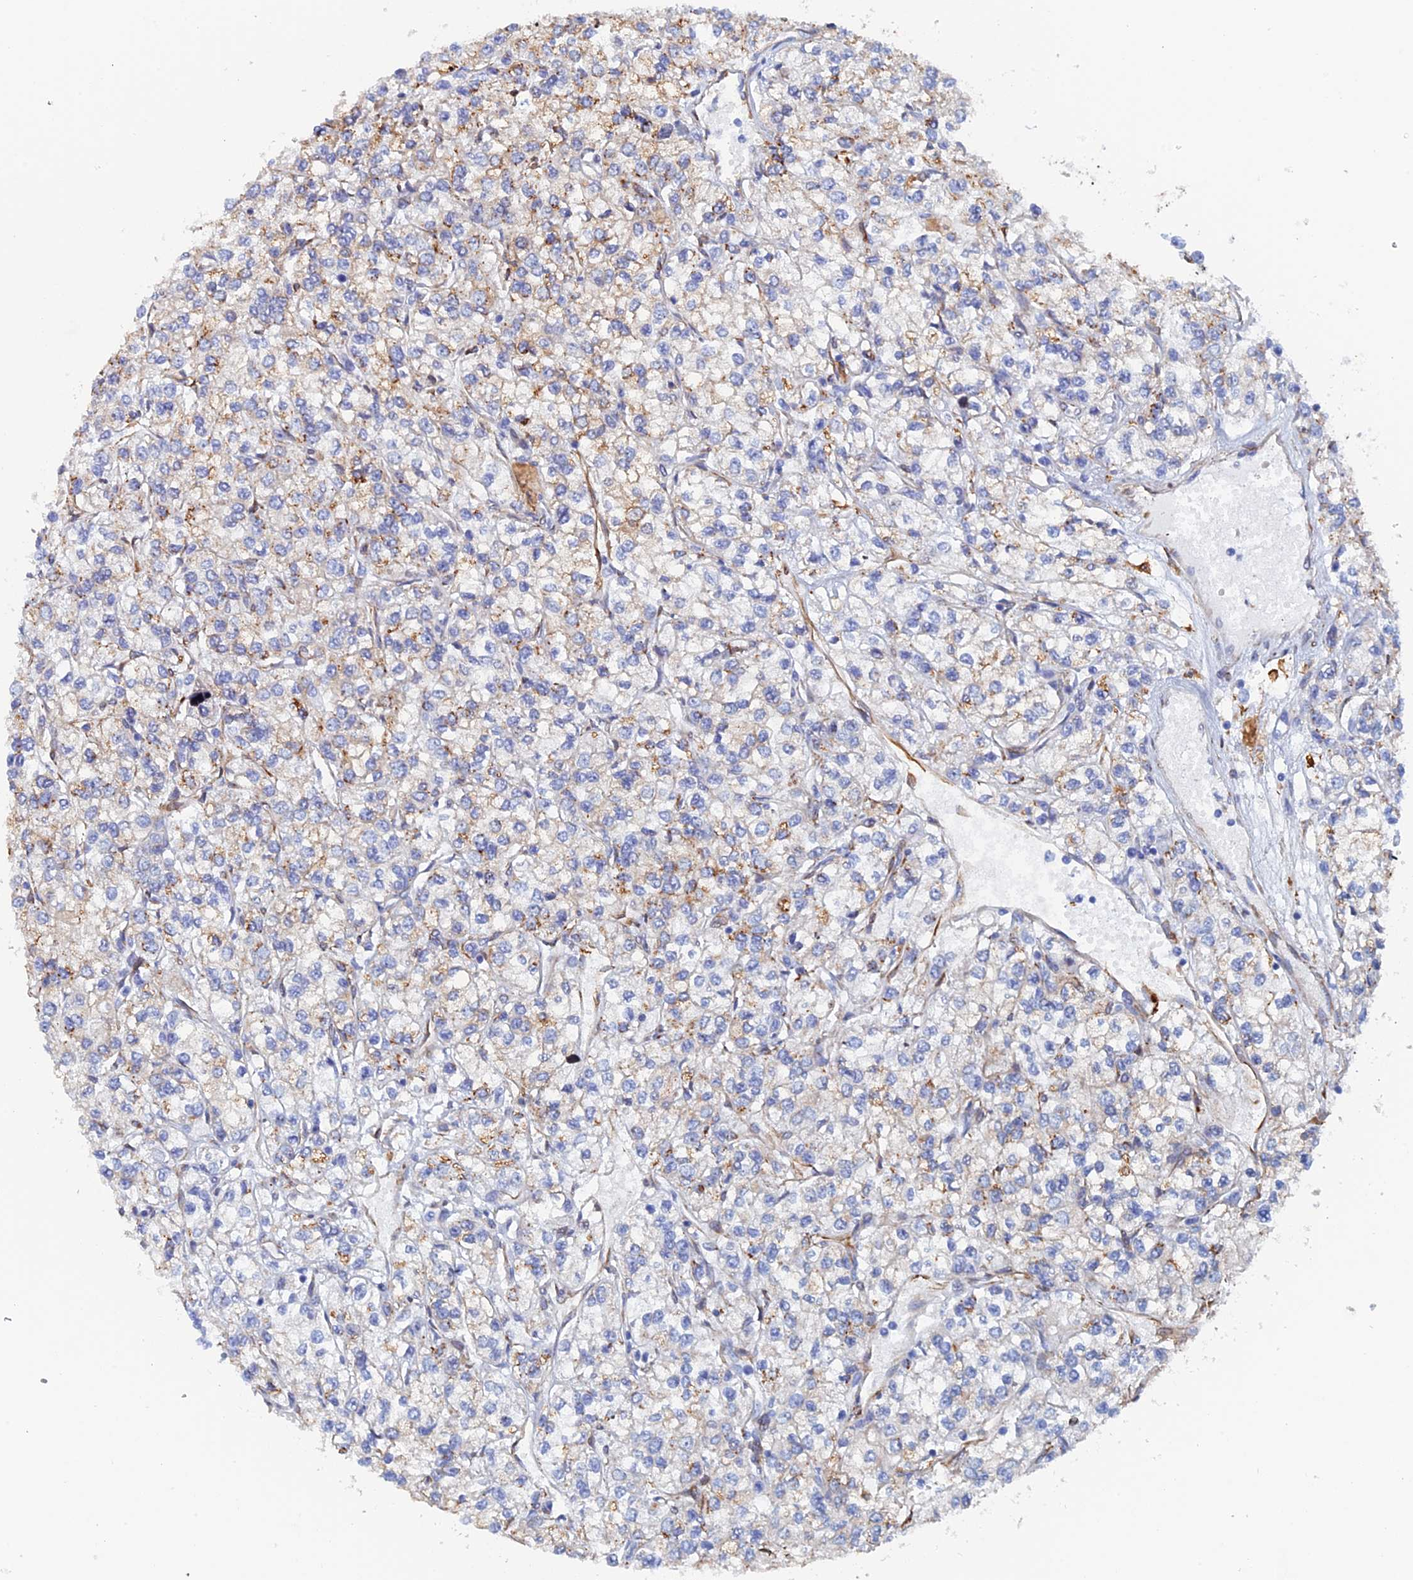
{"staining": {"intensity": "weak", "quantity": "25%-75%", "location": "cytoplasmic/membranous"}, "tissue": "renal cancer", "cell_type": "Tumor cells", "image_type": "cancer", "snomed": [{"axis": "morphology", "description": "Adenocarcinoma, NOS"}, {"axis": "topography", "description": "Kidney"}], "caption": "The photomicrograph shows immunohistochemical staining of renal adenocarcinoma. There is weak cytoplasmic/membranous staining is appreciated in about 25%-75% of tumor cells. (DAB IHC with brightfield microscopy, high magnification).", "gene": "COG7", "patient": {"sex": "male", "age": 80}}